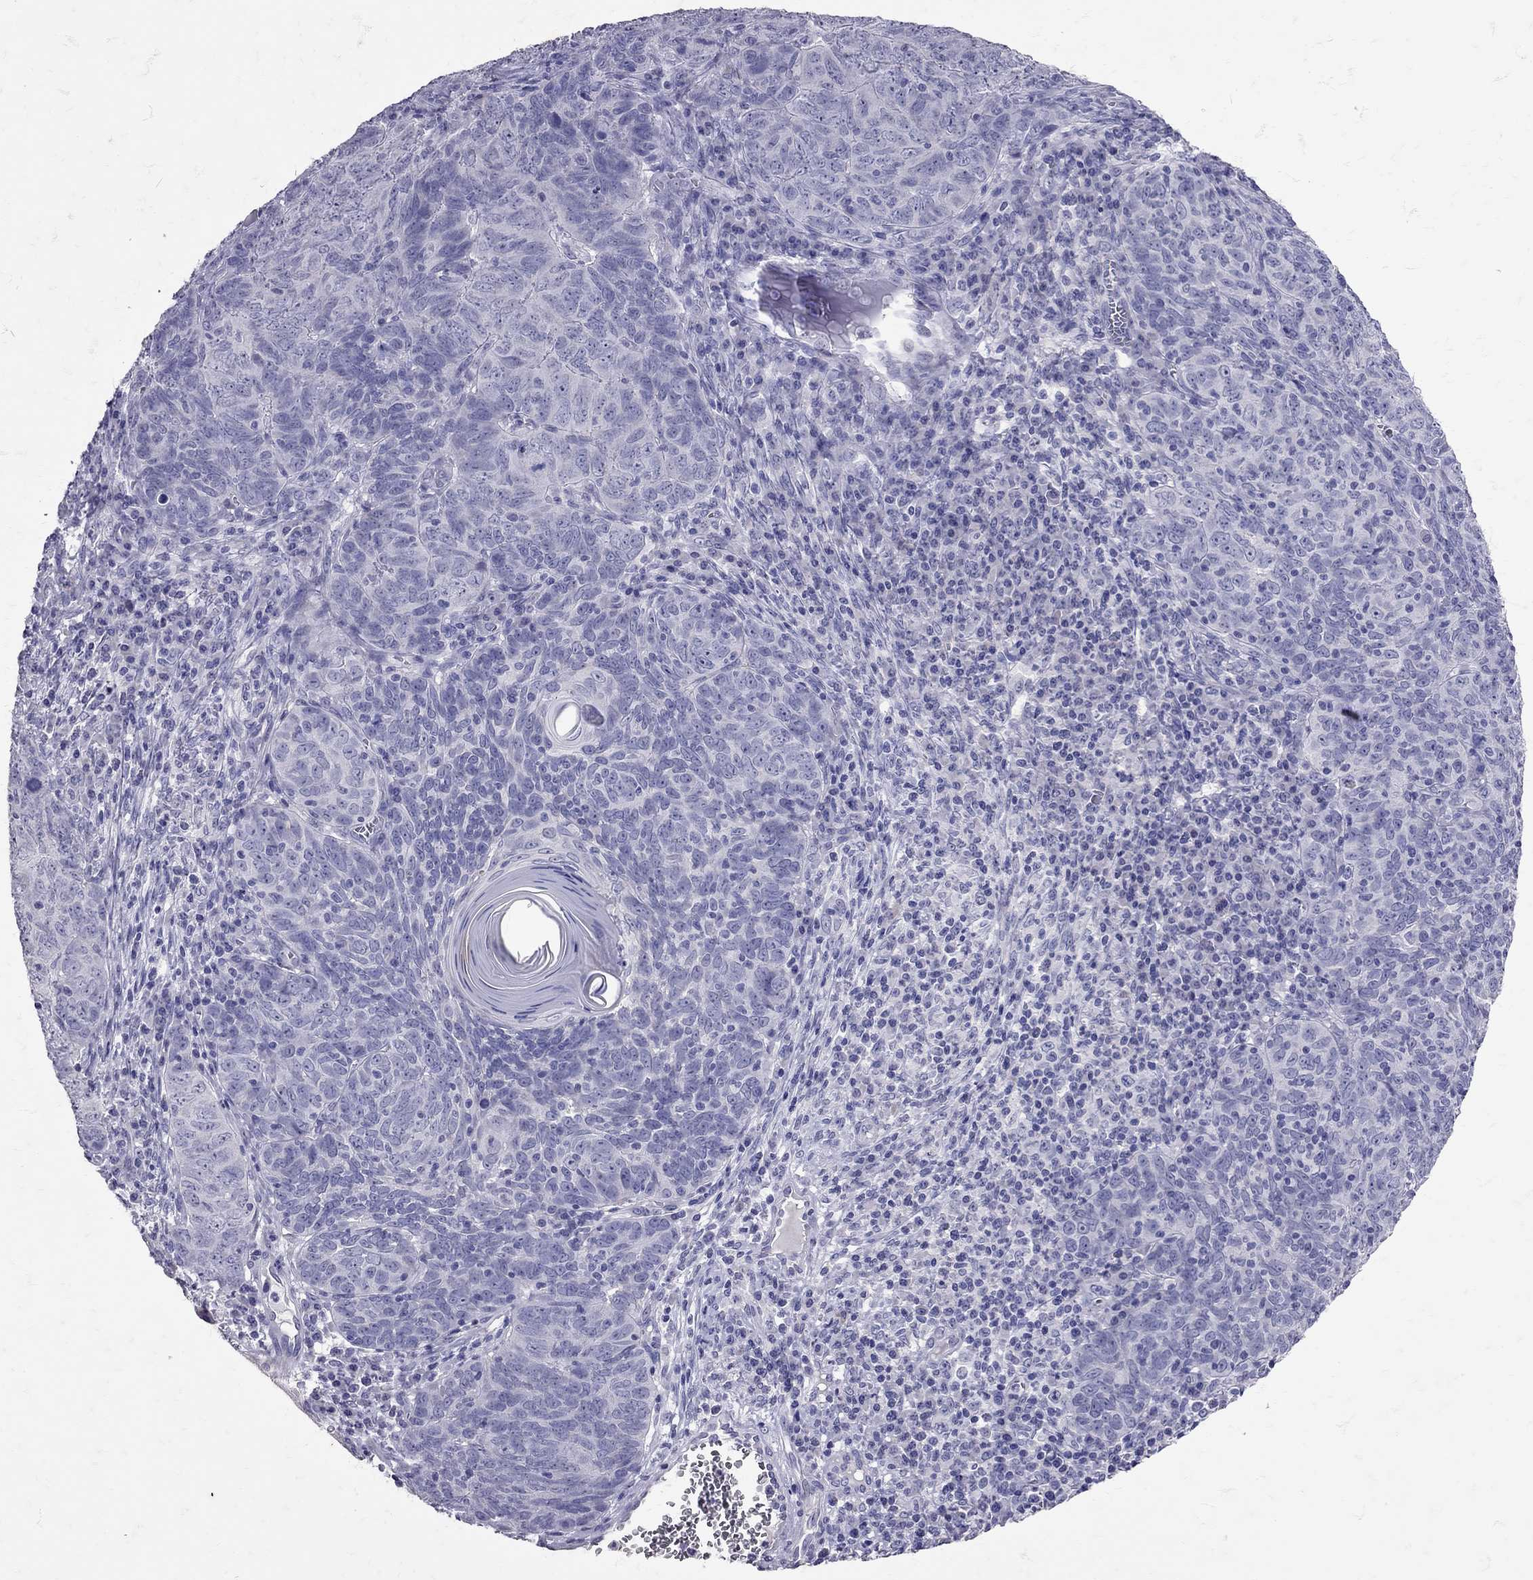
{"staining": {"intensity": "negative", "quantity": "none", "location": "none"}, "tissue": "skin cancer", "cell_type": "Tumor cells", "image_type": "cancer", "snomed": [{"axis": "morphology", "description": "Squamous cell carcinoma, NOS"}, {"axis": "topography", "description": "Skin"}, {"axis": "topography", "description": "Anal"}], "caption": "This is a photomicrograph of immunohistochemistry staining of skin cancer, which shows no staining in tumor cells.", "gene": "SST", "patient": {"sex": "female", "age": 51}}